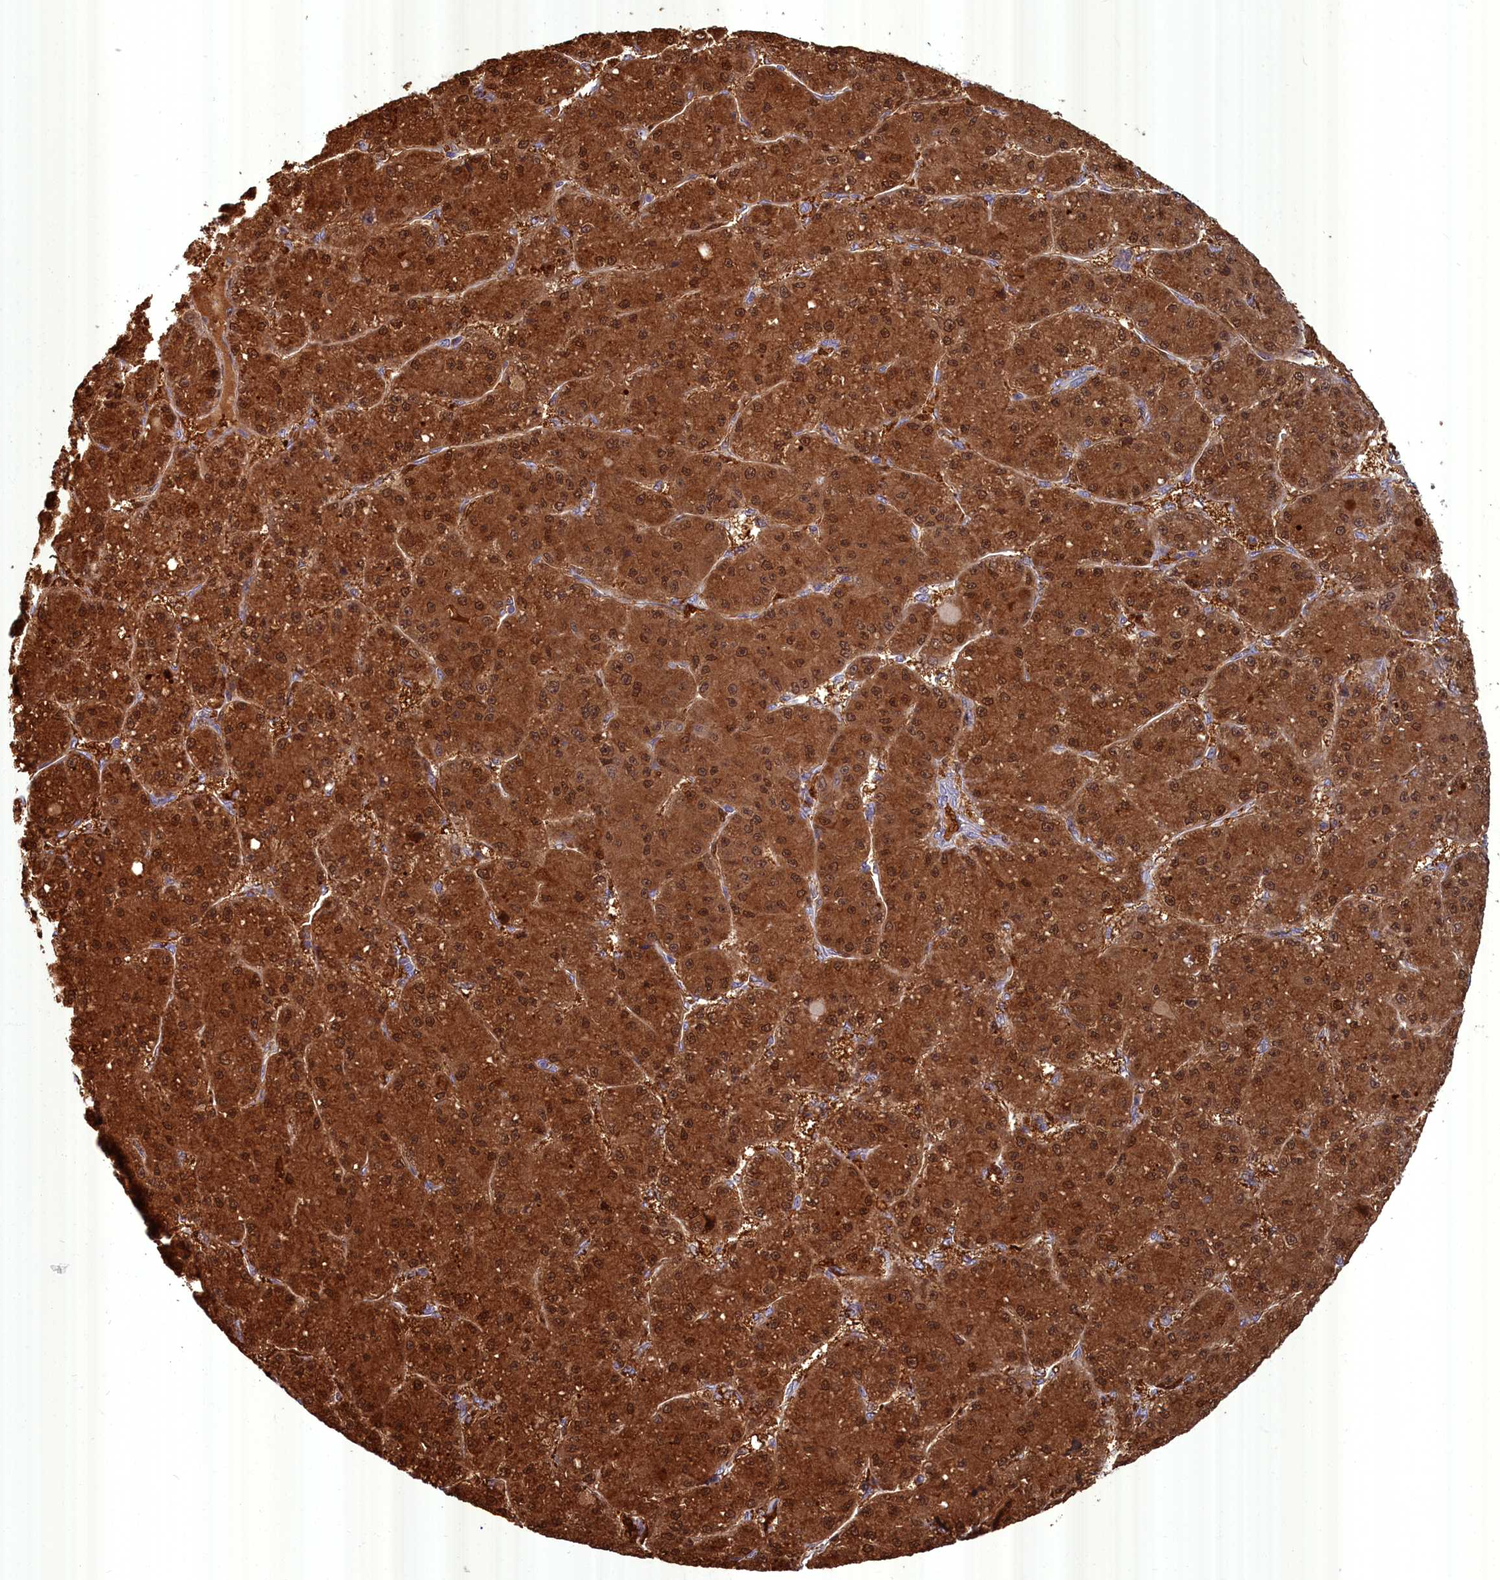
{"staining": {"intensity": "strong", "quantity": ">75%", "location": "cytoplasmic/membranous,nuclear"}, "tissue": "liver cancer", "cell_type": "Tumor cells", "image_type": "cancer", "snomed": [{"axis": "morphology", "description": "Carcinoma, Hepatocellular, NOS"}, {"axis": "topography", "description": "Liver"}], "caption": "Approximately >75% of tumor cells in human hepatocellular carcinoma (liver) show strong cytoplasmic/membranous and nuclear protein expression as visualized by brown immunohistochemical staining.", "gene": "BLVRB", "patient": {"sex": "male", "age": 67}}